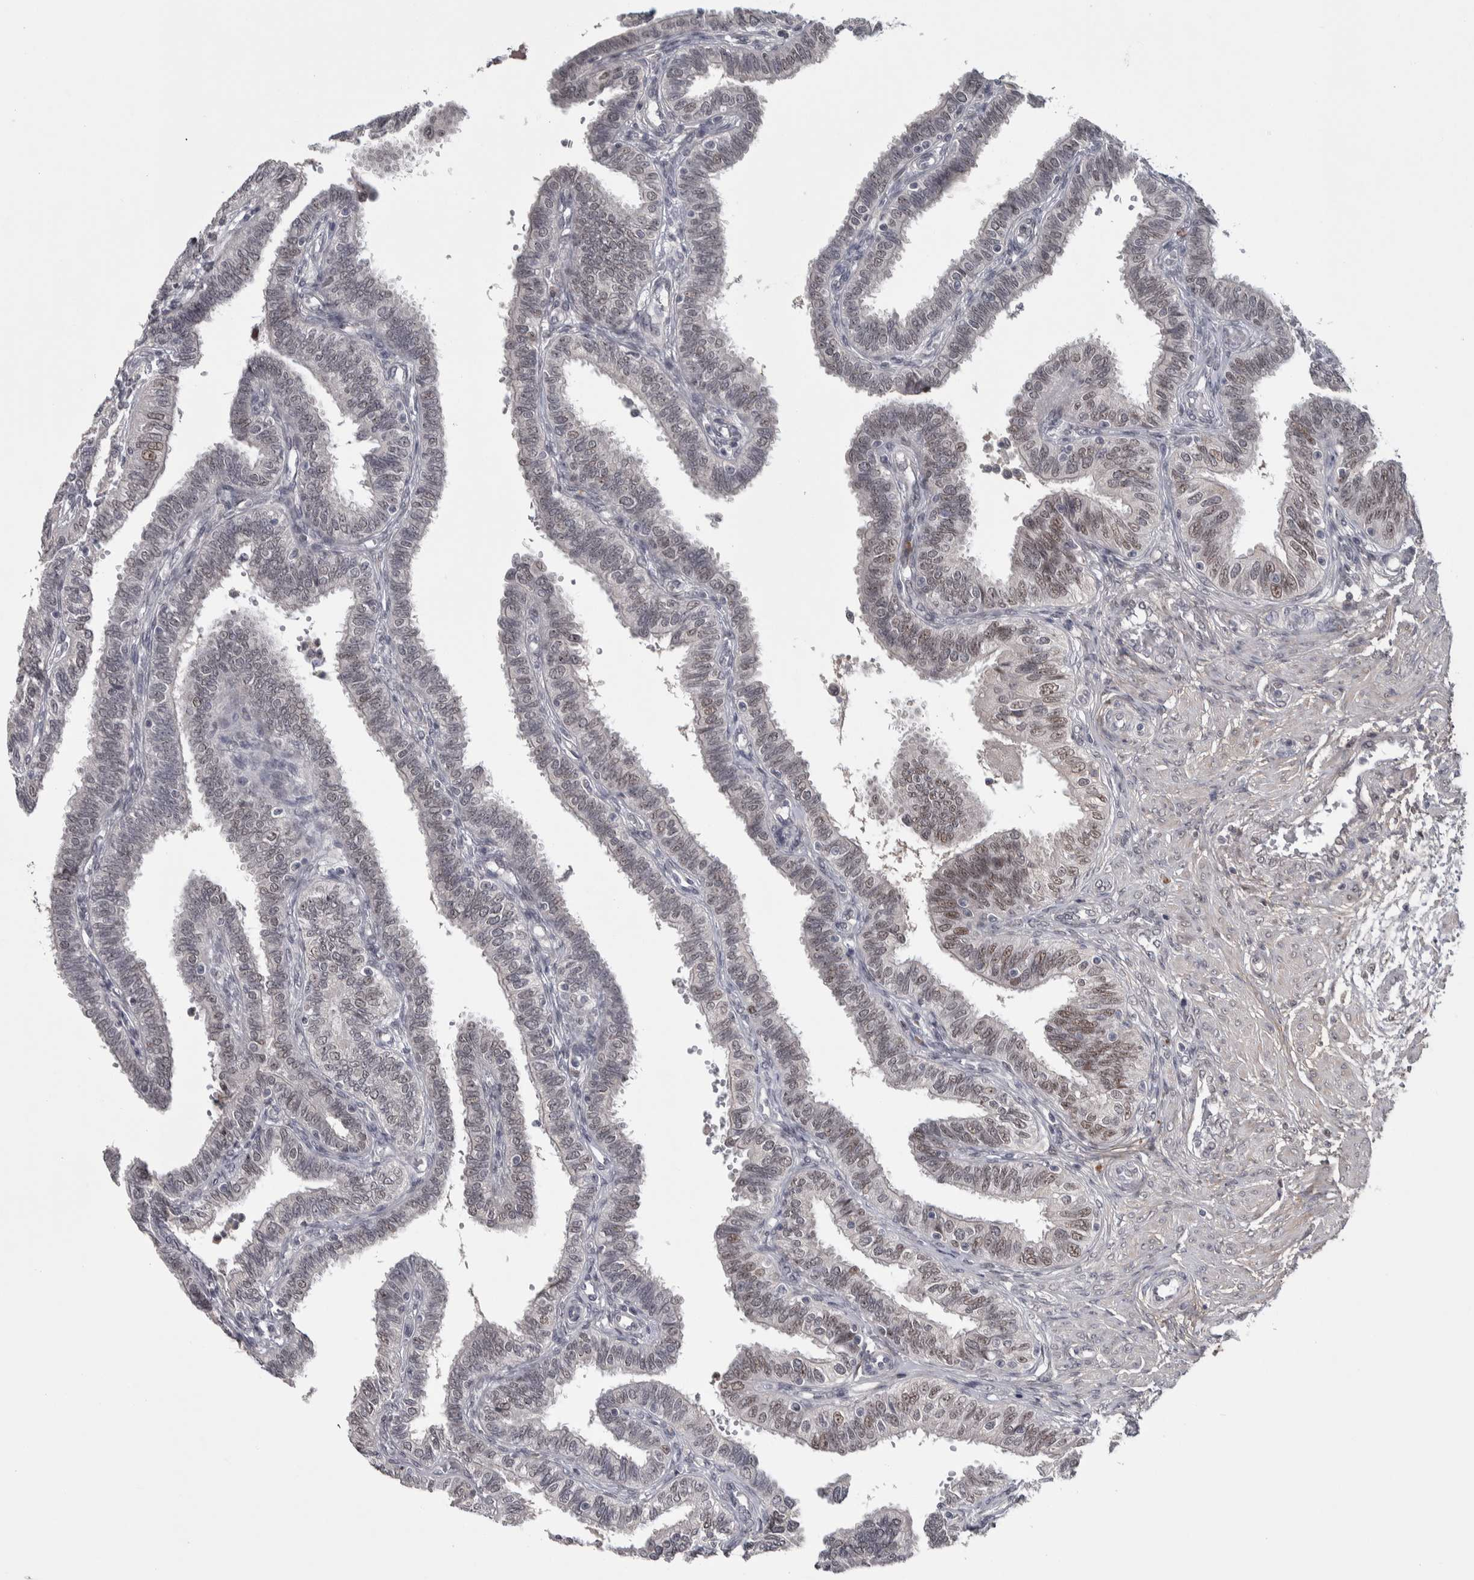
{"staining": {"intensity": "weak", "quantity": "25%-75%", "location": "nuclear"}, "tissue": "fallopian tube", "cell_type": "Glandular cells", "image_type": "normal", "snomed": [{"axis": "morphology", "description": "Normal tissue, NOS"}, {"axis": "topography", "description": "Fallopian tube"}, {"axis": "topography", "description": "Placenta"}], "caption": "Protein staining reveals weak nuclear expression in approximately 25%-75% of glandular cells in benign fallopian tube.", "gene": "ASPN", "patient": {"sex": "female", "age": 34}}